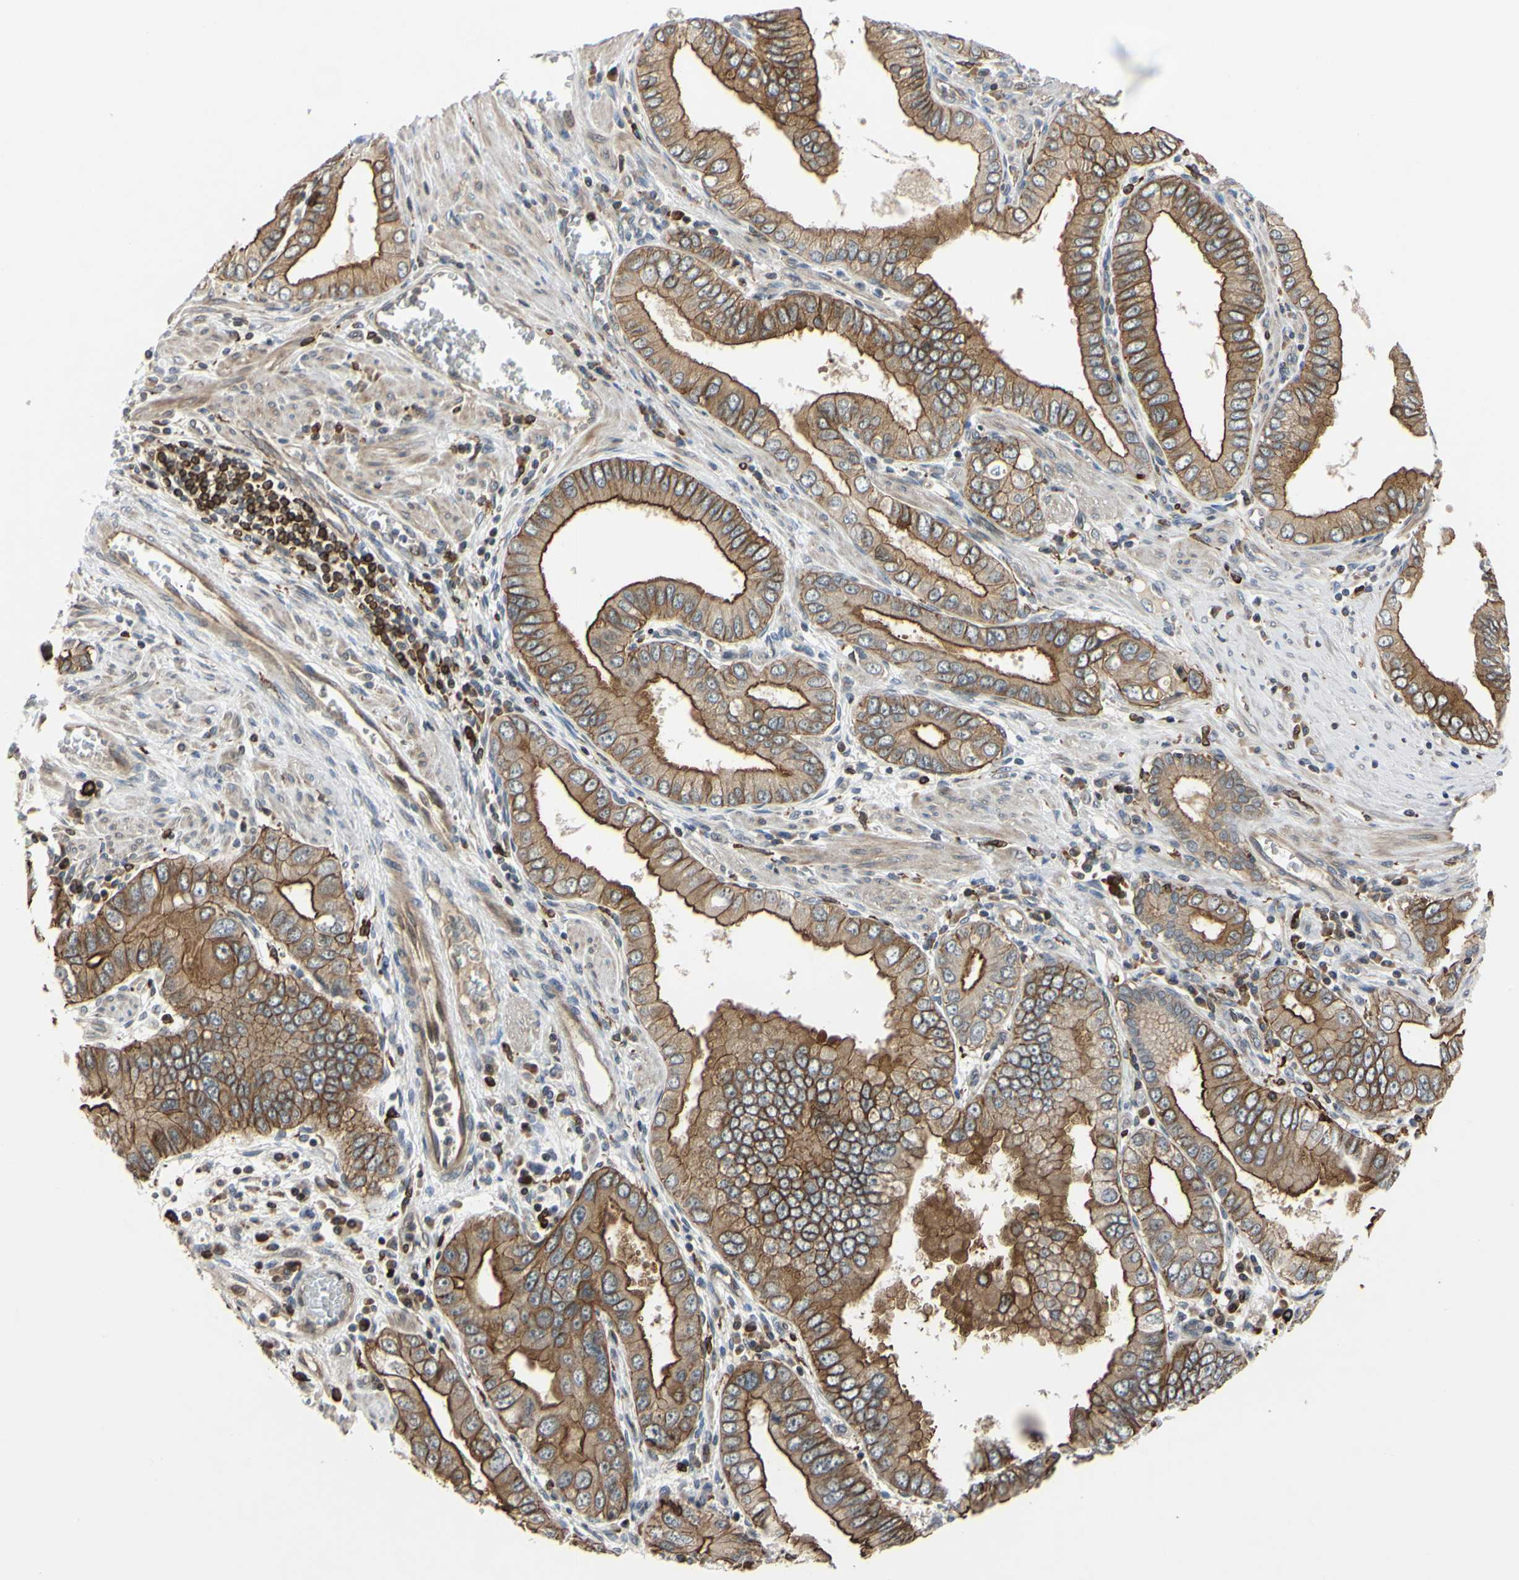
{"staining": {"intensity": "moderate", "quantity": ">75%", "location": "cytoplasmic/membranous"}, "tissue": "pancreatic cancer", "cell_type": "Tumor cells", "image_type": "cancer", "snomed": [{"axis": "morphology", "description": "Normal tissue, NOS"}, {"axis": "topography", "description": "Lymph node"}], "caption": "Pancreatic cancer stained for a protein reveals moderate cytoplasmic/membranous positivity in tumor cells.", "gene": "PLXNA2", "patient": {"sex": "male", "age": 50}}